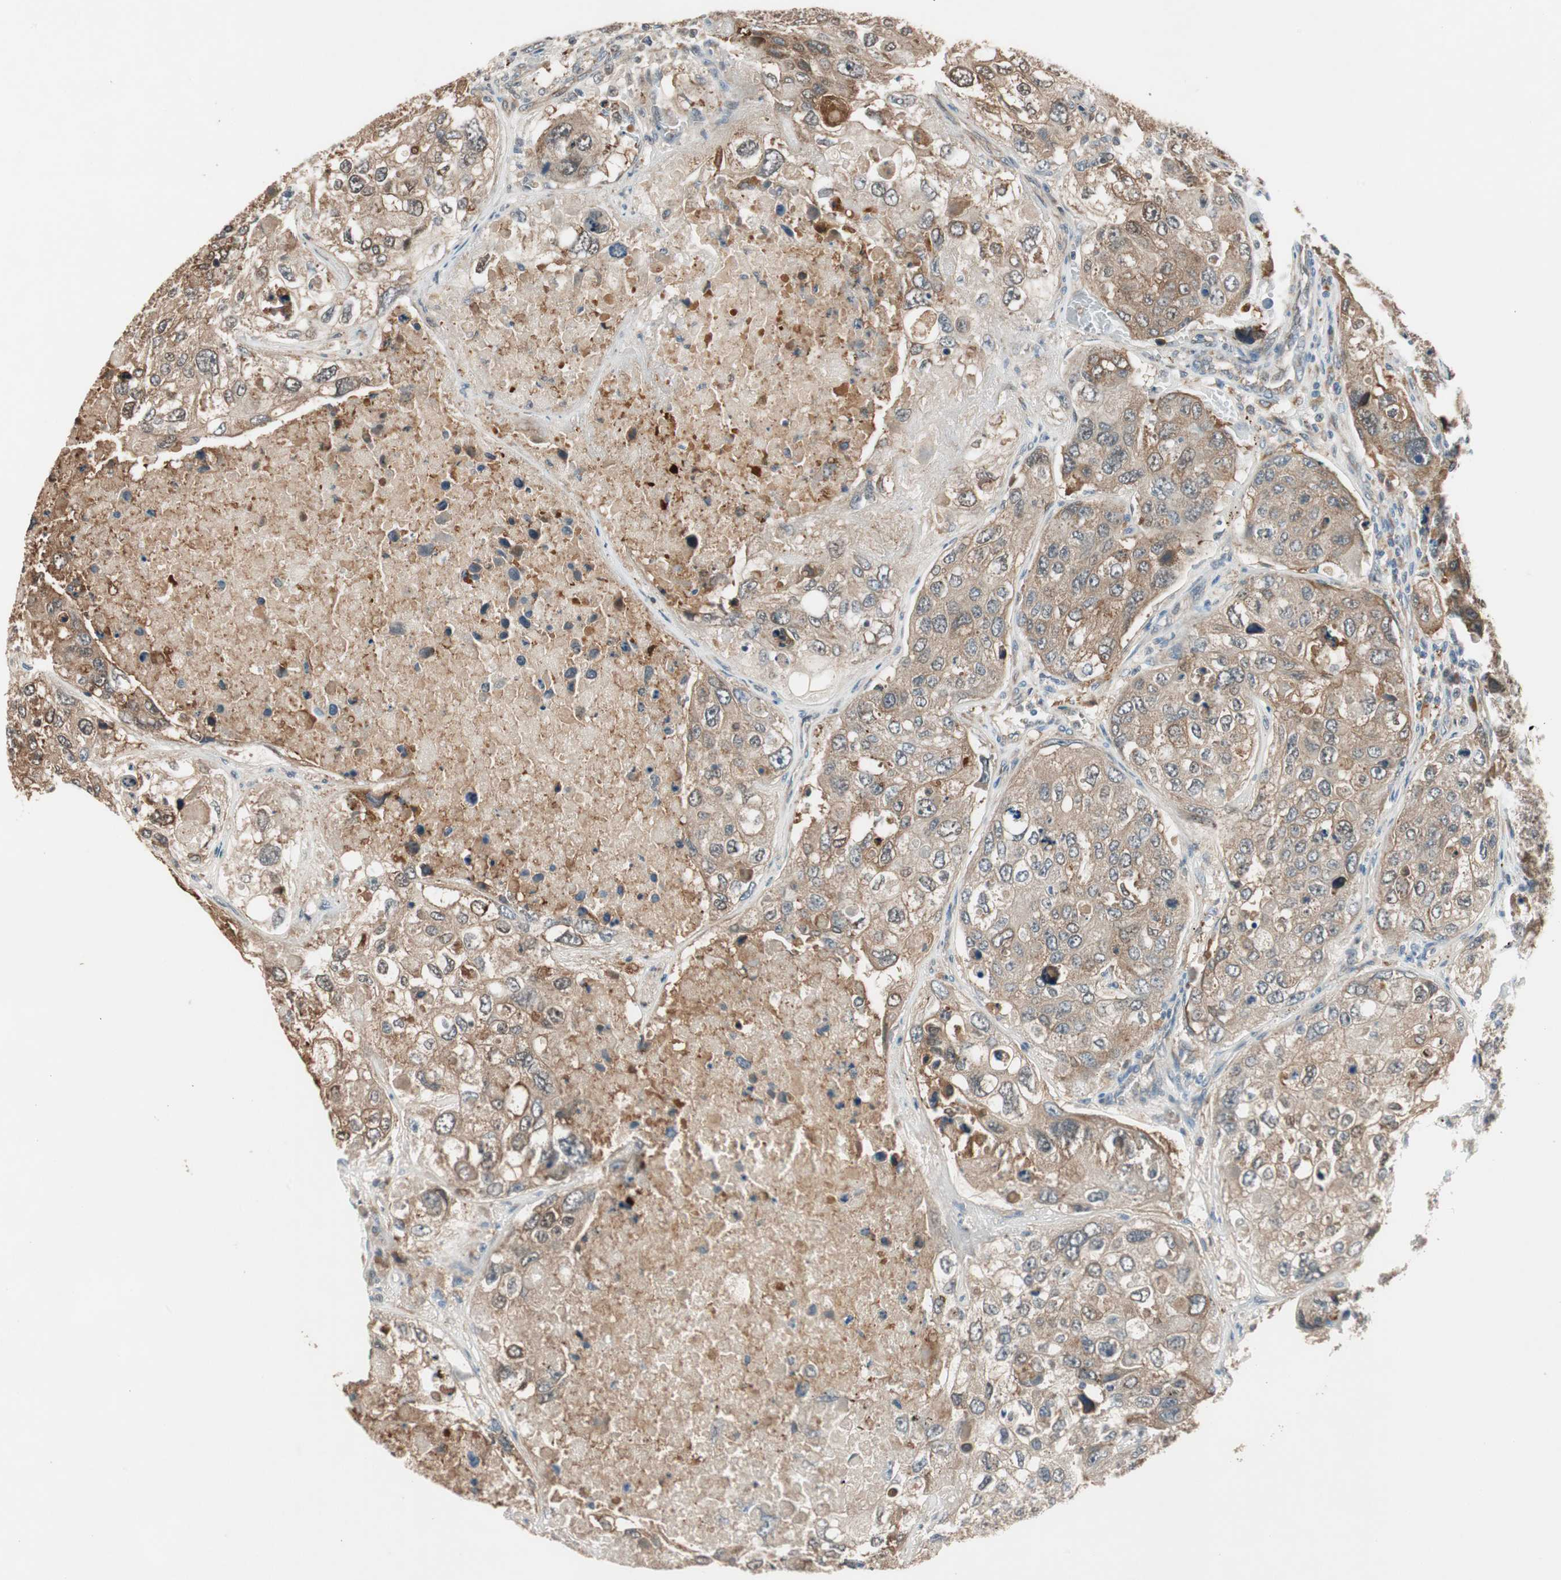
{"staining": {"intensity": "moderate", "quantity": ">75%", "location": "cytoplasmic/membranous"}, "tissue": "urothelial cancer", "cell_type": "Tumor cells", "image_type": "cancer", "snomed": [{"axis": "morphology", "description": "Urothelial carcinoma, High grade"}, {"axis": "topography", "description": "Lymph node"}, {"axis": "topography", "description": "Urinary bladder"}], "caption": "Urothelial cancer stained for a protein demonstrates moderate cytoplasmic/membranous positivity in tumor cells.", "gene": "PIK3R3", "patient": {"sex": "male", "age": 51}}